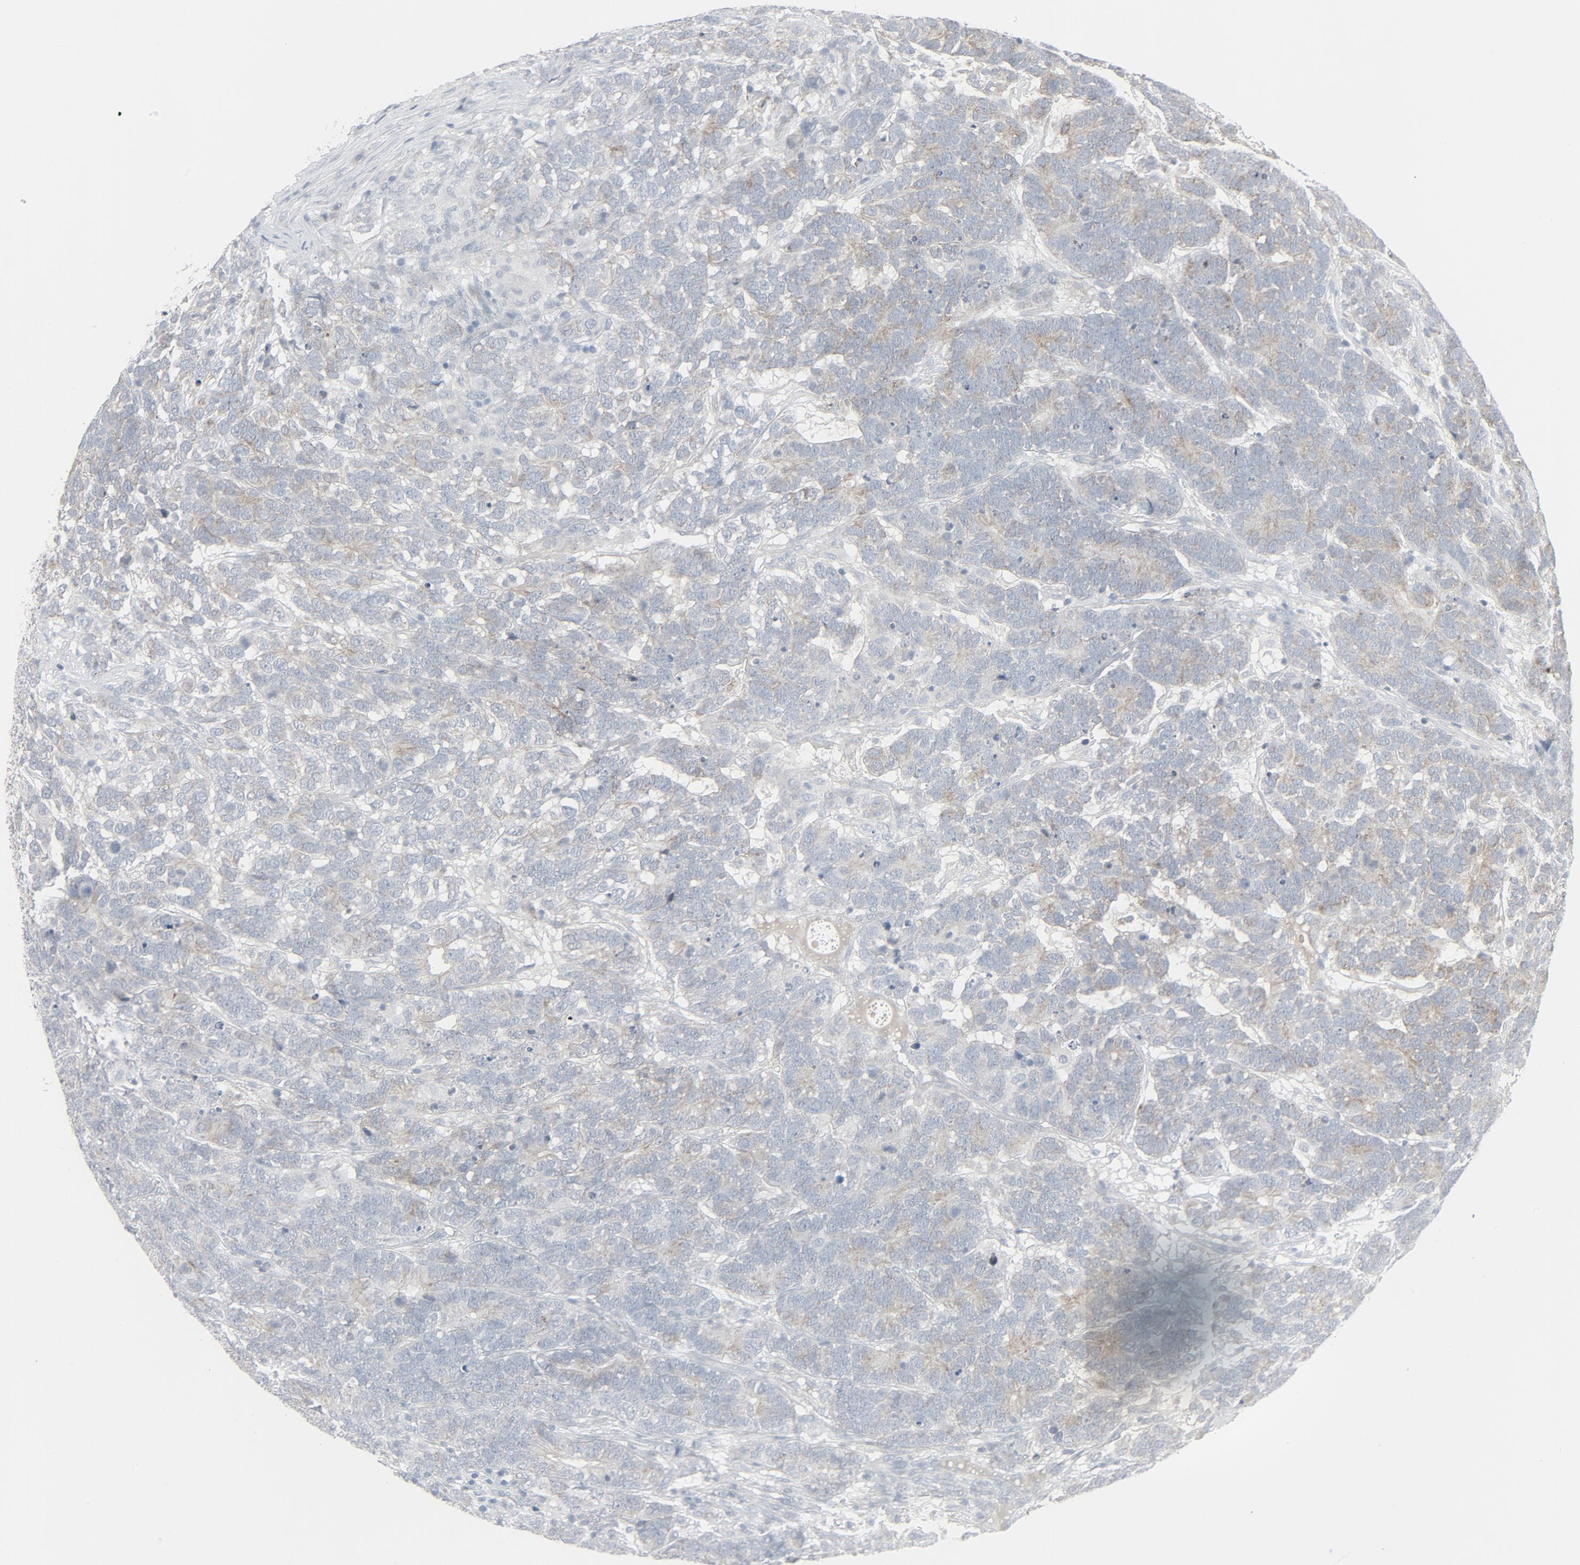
{"staining": {"intensity": "weak", "quantity": "<25%", "location": "cytoplasmic/membranous"}, "tissue": "testis cancer", "cell_type": "Tumor cells", "image_type": "cancer", "snomed": [{"axis": "morphology", "description": "Carcinoma, Embryonal, NOS"}, {"axis": "topography", "description": "Testis"}], "caption": "Human testis cancer stained for a protein using IHC exhibits no positivity in tumor cells.", "gene": "FGFR3", "patient": {"sex": "male", "age": 26}}